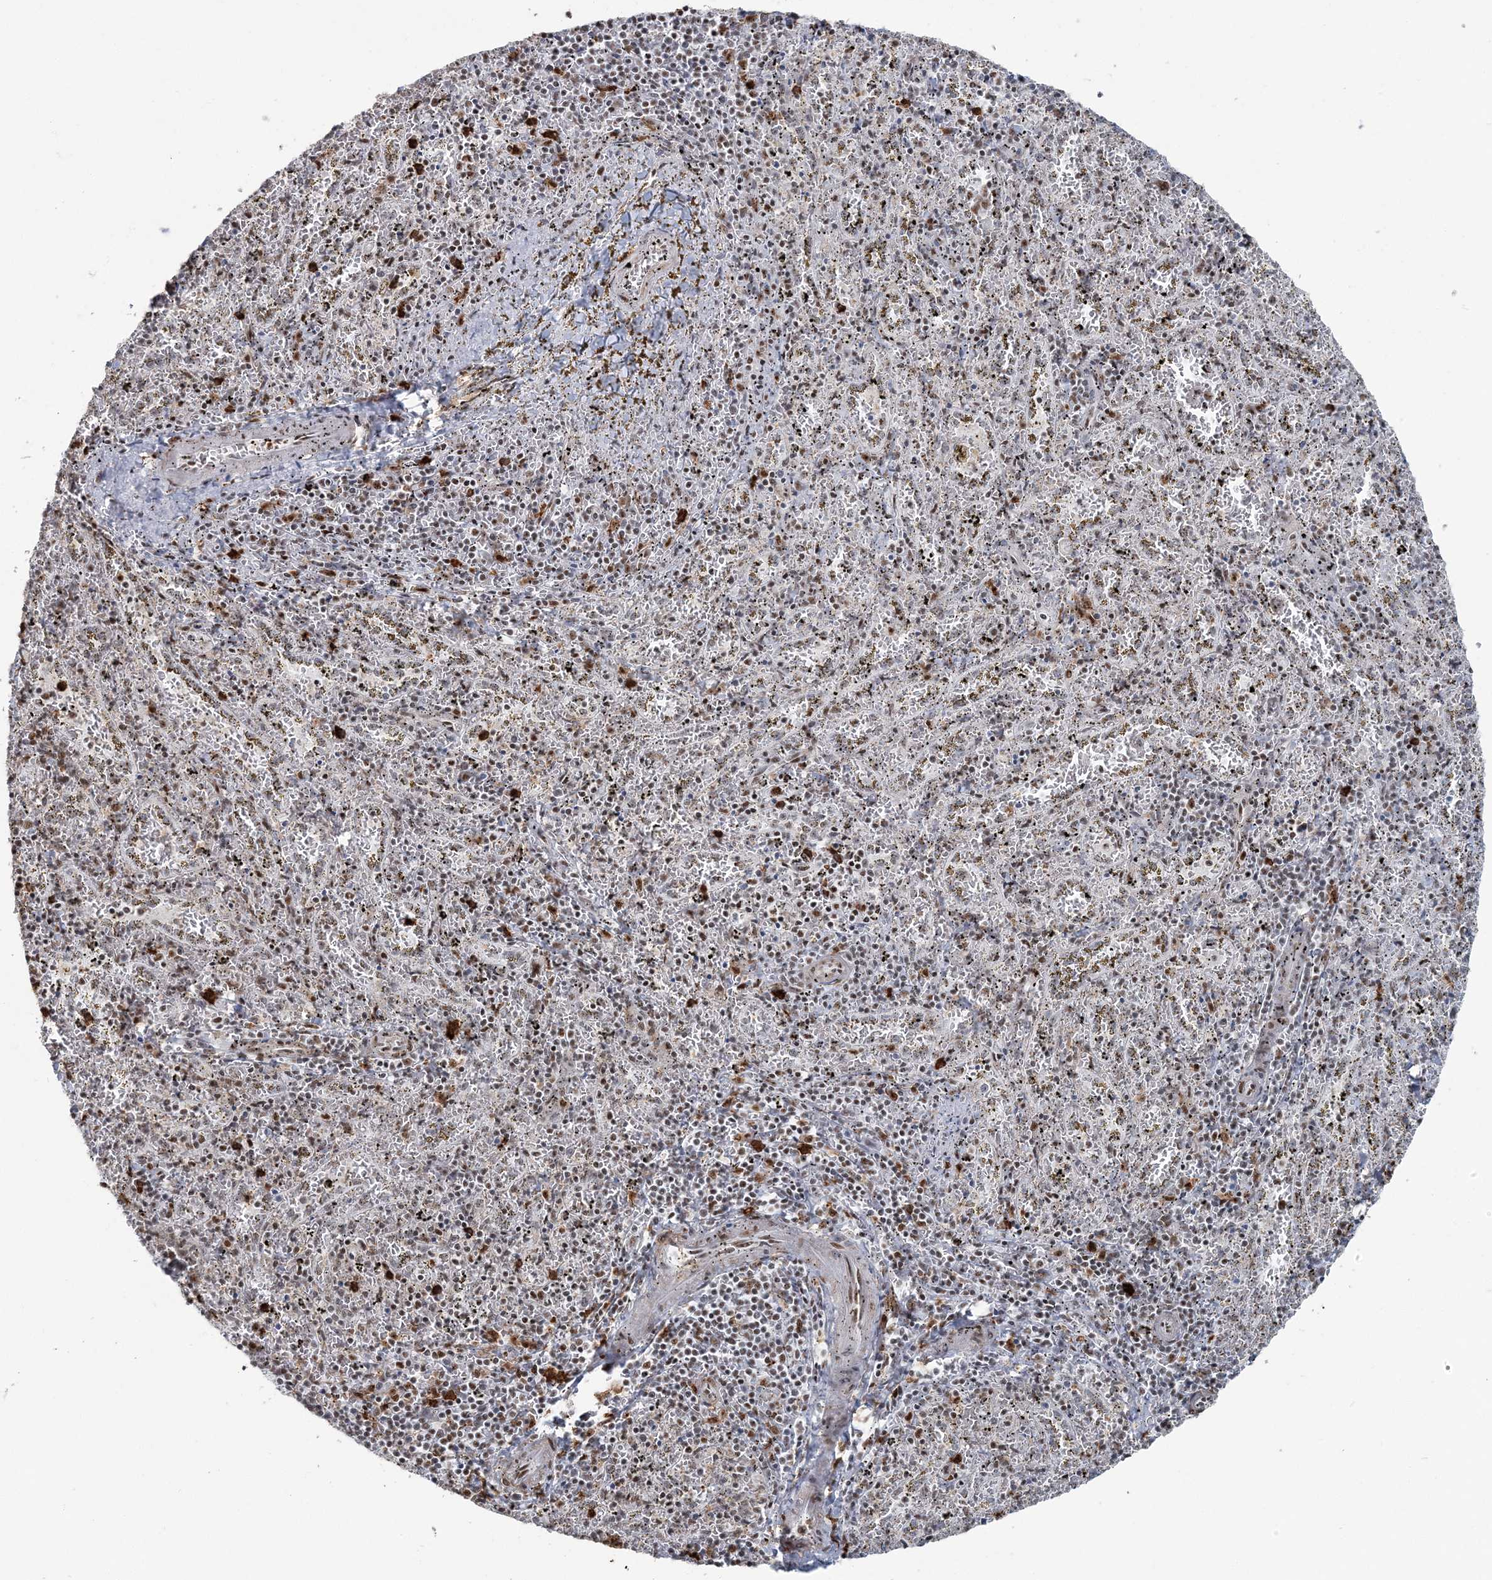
{"staining": {"intensity": "moderate", "quantity": "<25%", "location": "nuclear"}, "tissue": "spleen", "cell_type": "Cells in red pulp", "image_type": "normal", "snomed": [{"axis": "morphology", "description": "Normal tissue, NOS"}, {"axis": "topography", "description": "Spleen"}], "caption": "Spleen stained for a protein exhibits moderate nuclear positivity in cells in red pulp.", "gene": "DDX46", "patient": {"sex": "male", "age": 11}}